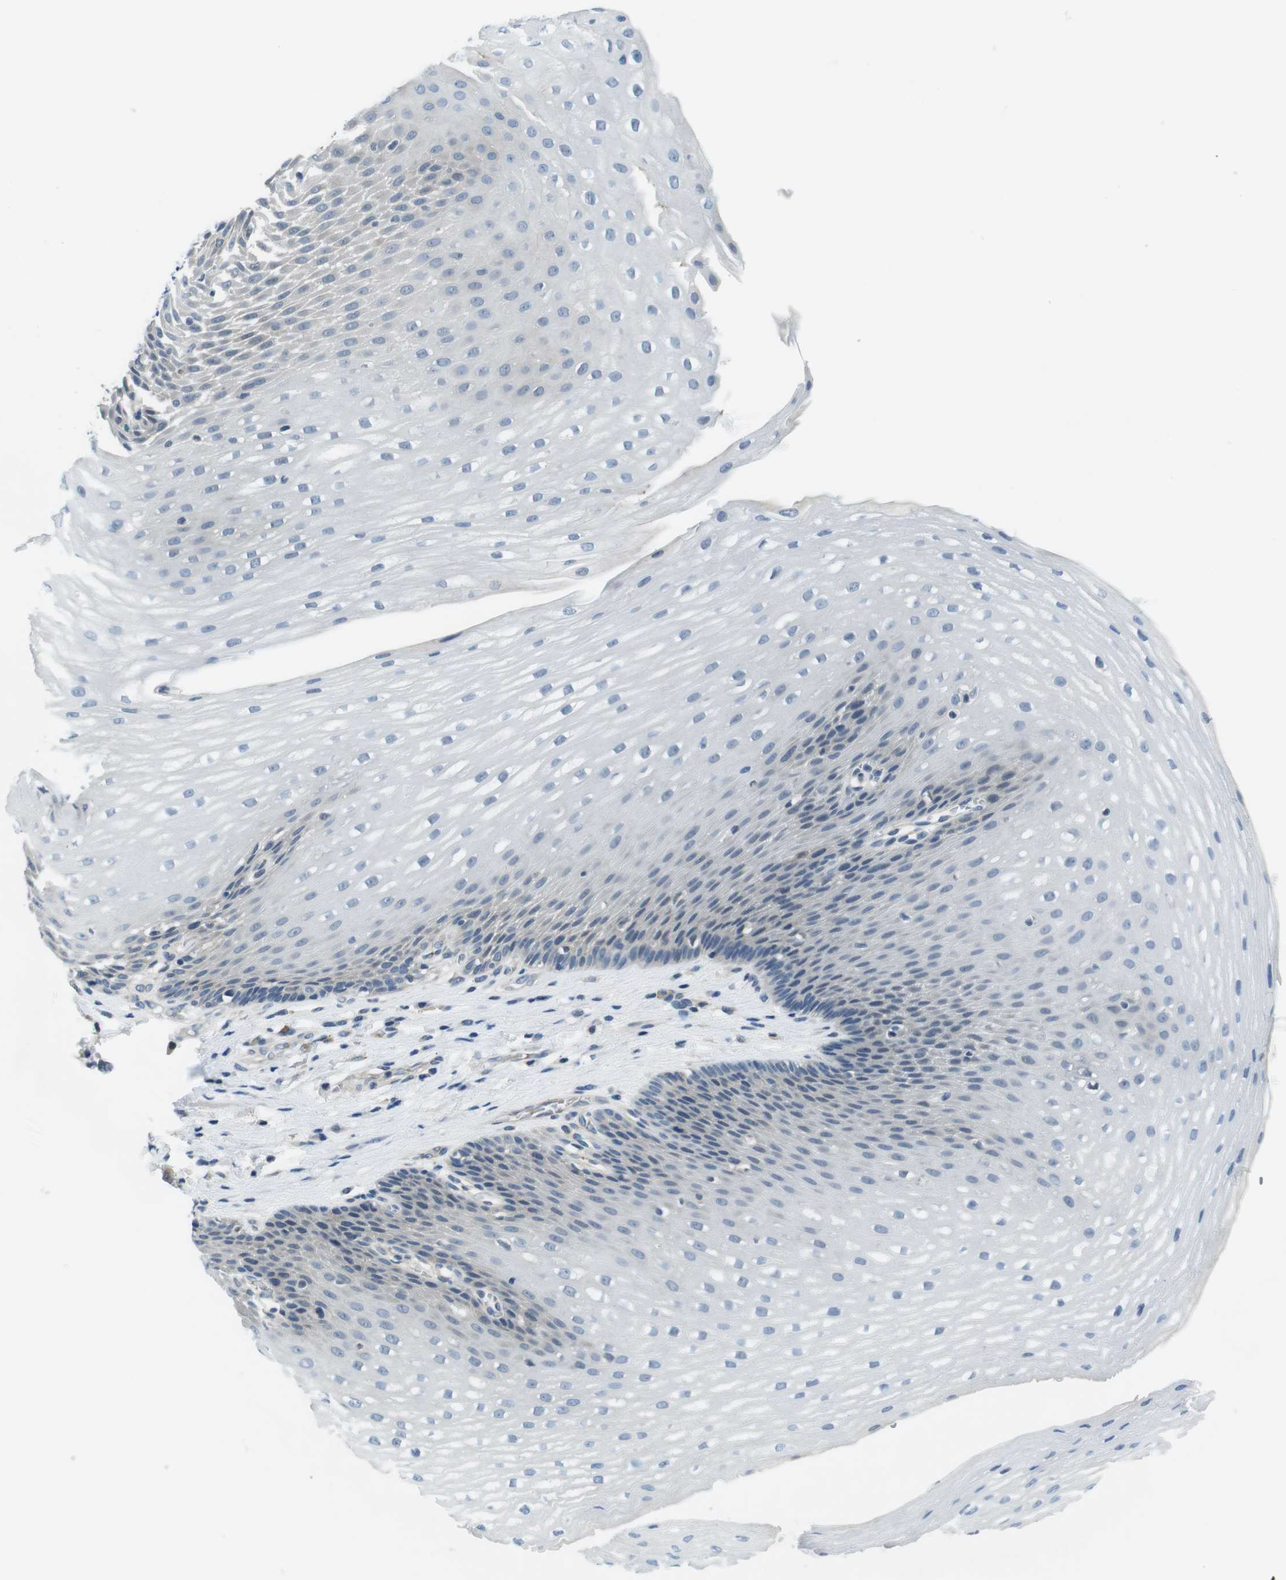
{"staining": {"intensity": "negative", "quantity": "none", "location": "none"}, "tissue": "esophagus", "cell_type": "Squamous epithelial cells", "image_type": "normal", "snomed": [{"axis": "morphology", "description": "Normal tissue, NOS"}, {"axis": "topography", "description": "Esophagus"}], "caption": "Immunohistochemistry (IHC) photomicrograph of unremarkable human esophagus stained for a protein (brown), which exhibits no expression in squamous epithelial cells.", "gene": "WSCD1", "patient": {"sex": "male", "age": 48}}